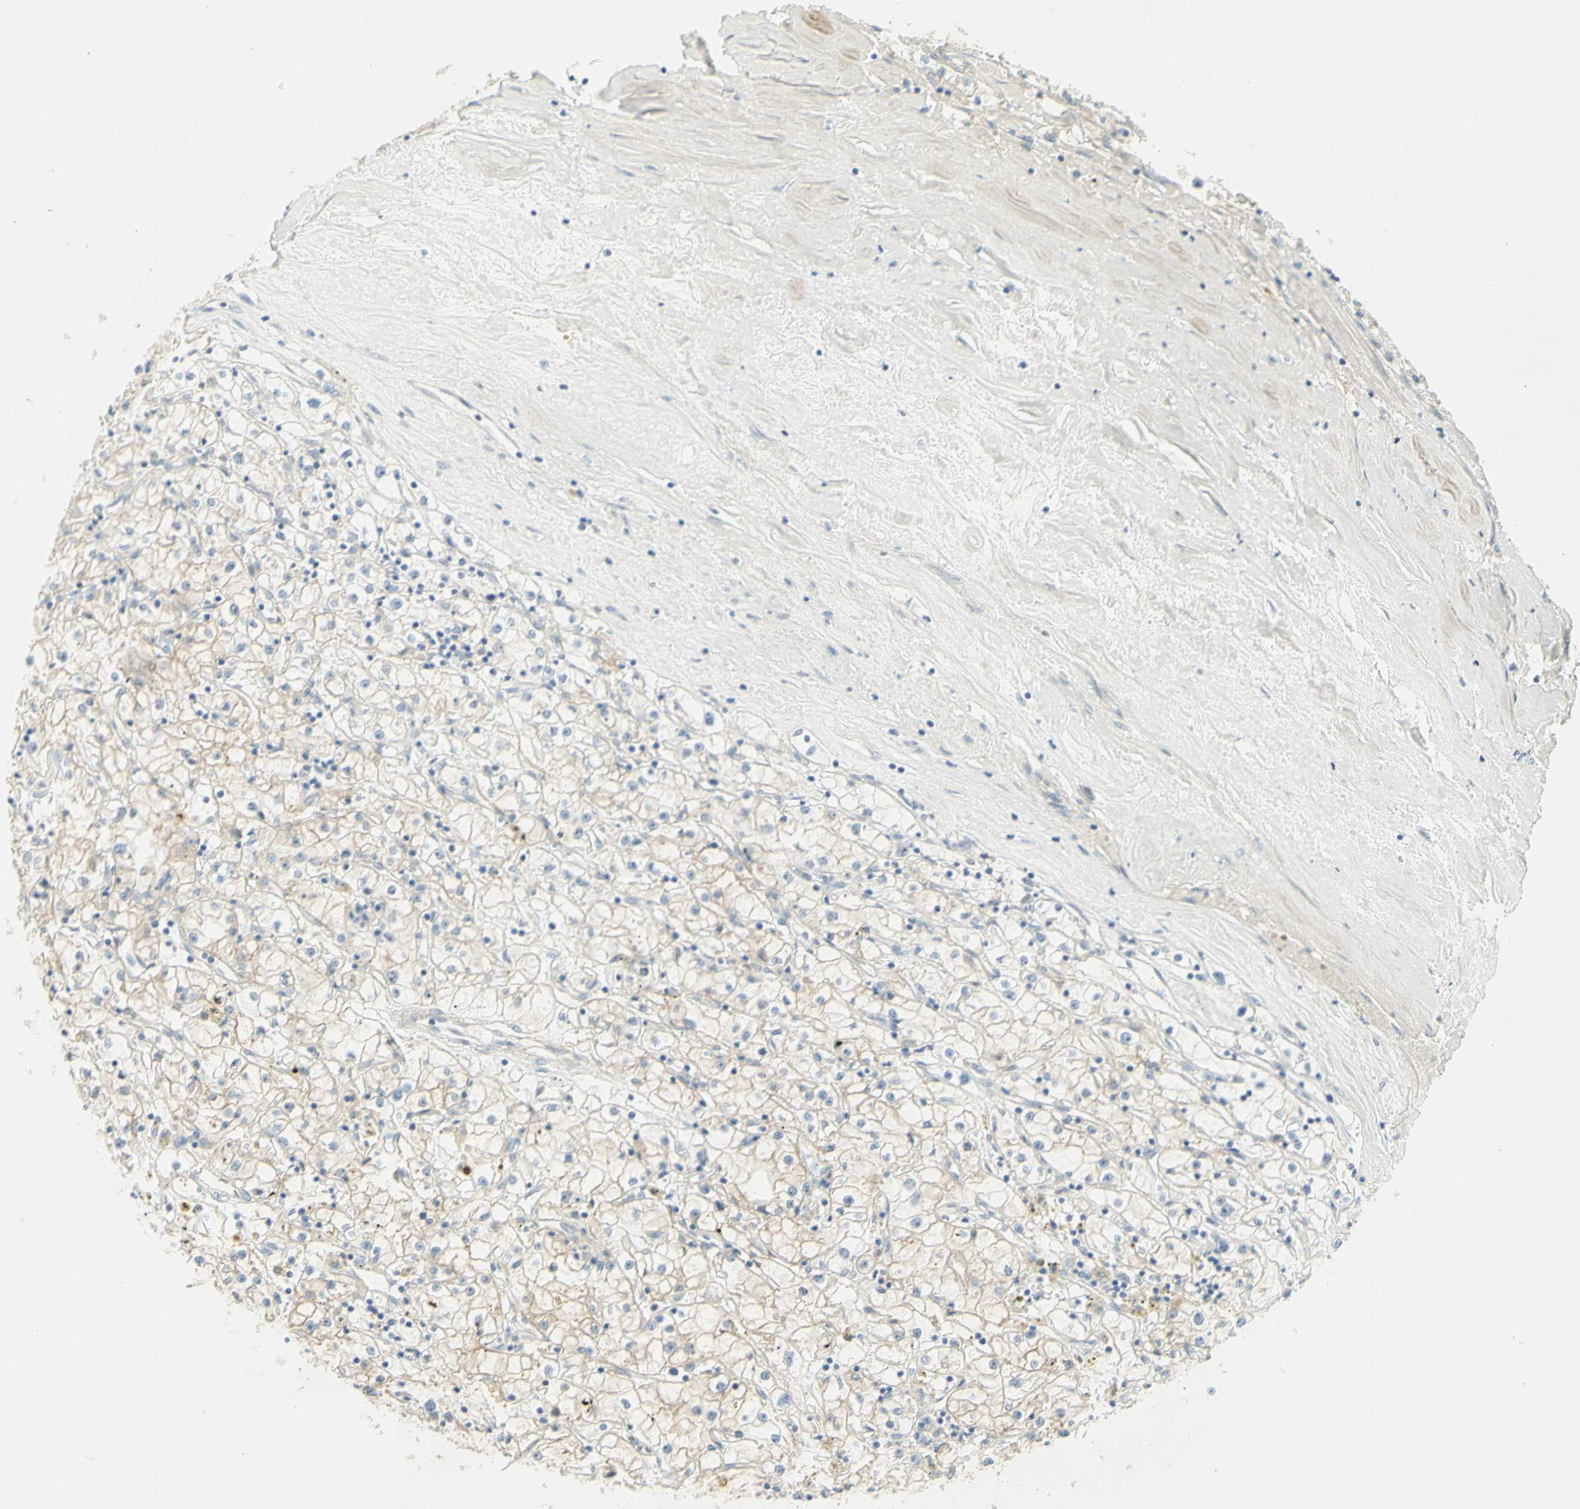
{"staining": {"intensity": "moderate", "quantity": "25%-75%", "location": "cytoplasmic/membranous"}, "tissue": "renal cancer", "cell_type": "Tumor cells", "image_type": "cancer", "snomed": [{"axis": "morphology", "description": "Adenocarcinoma, NOS"}, {"axis": "topography", "description": "Kidney"}], "caption": "There is medium levels of moderate cytoplasmic/membranous expression in tumor cells of renal adenocarcinoma, as demonstrated by immunohistochemical staining (brown color).", "gene": "GCNT3", "patient": {"sex": "male", "age": 56}}